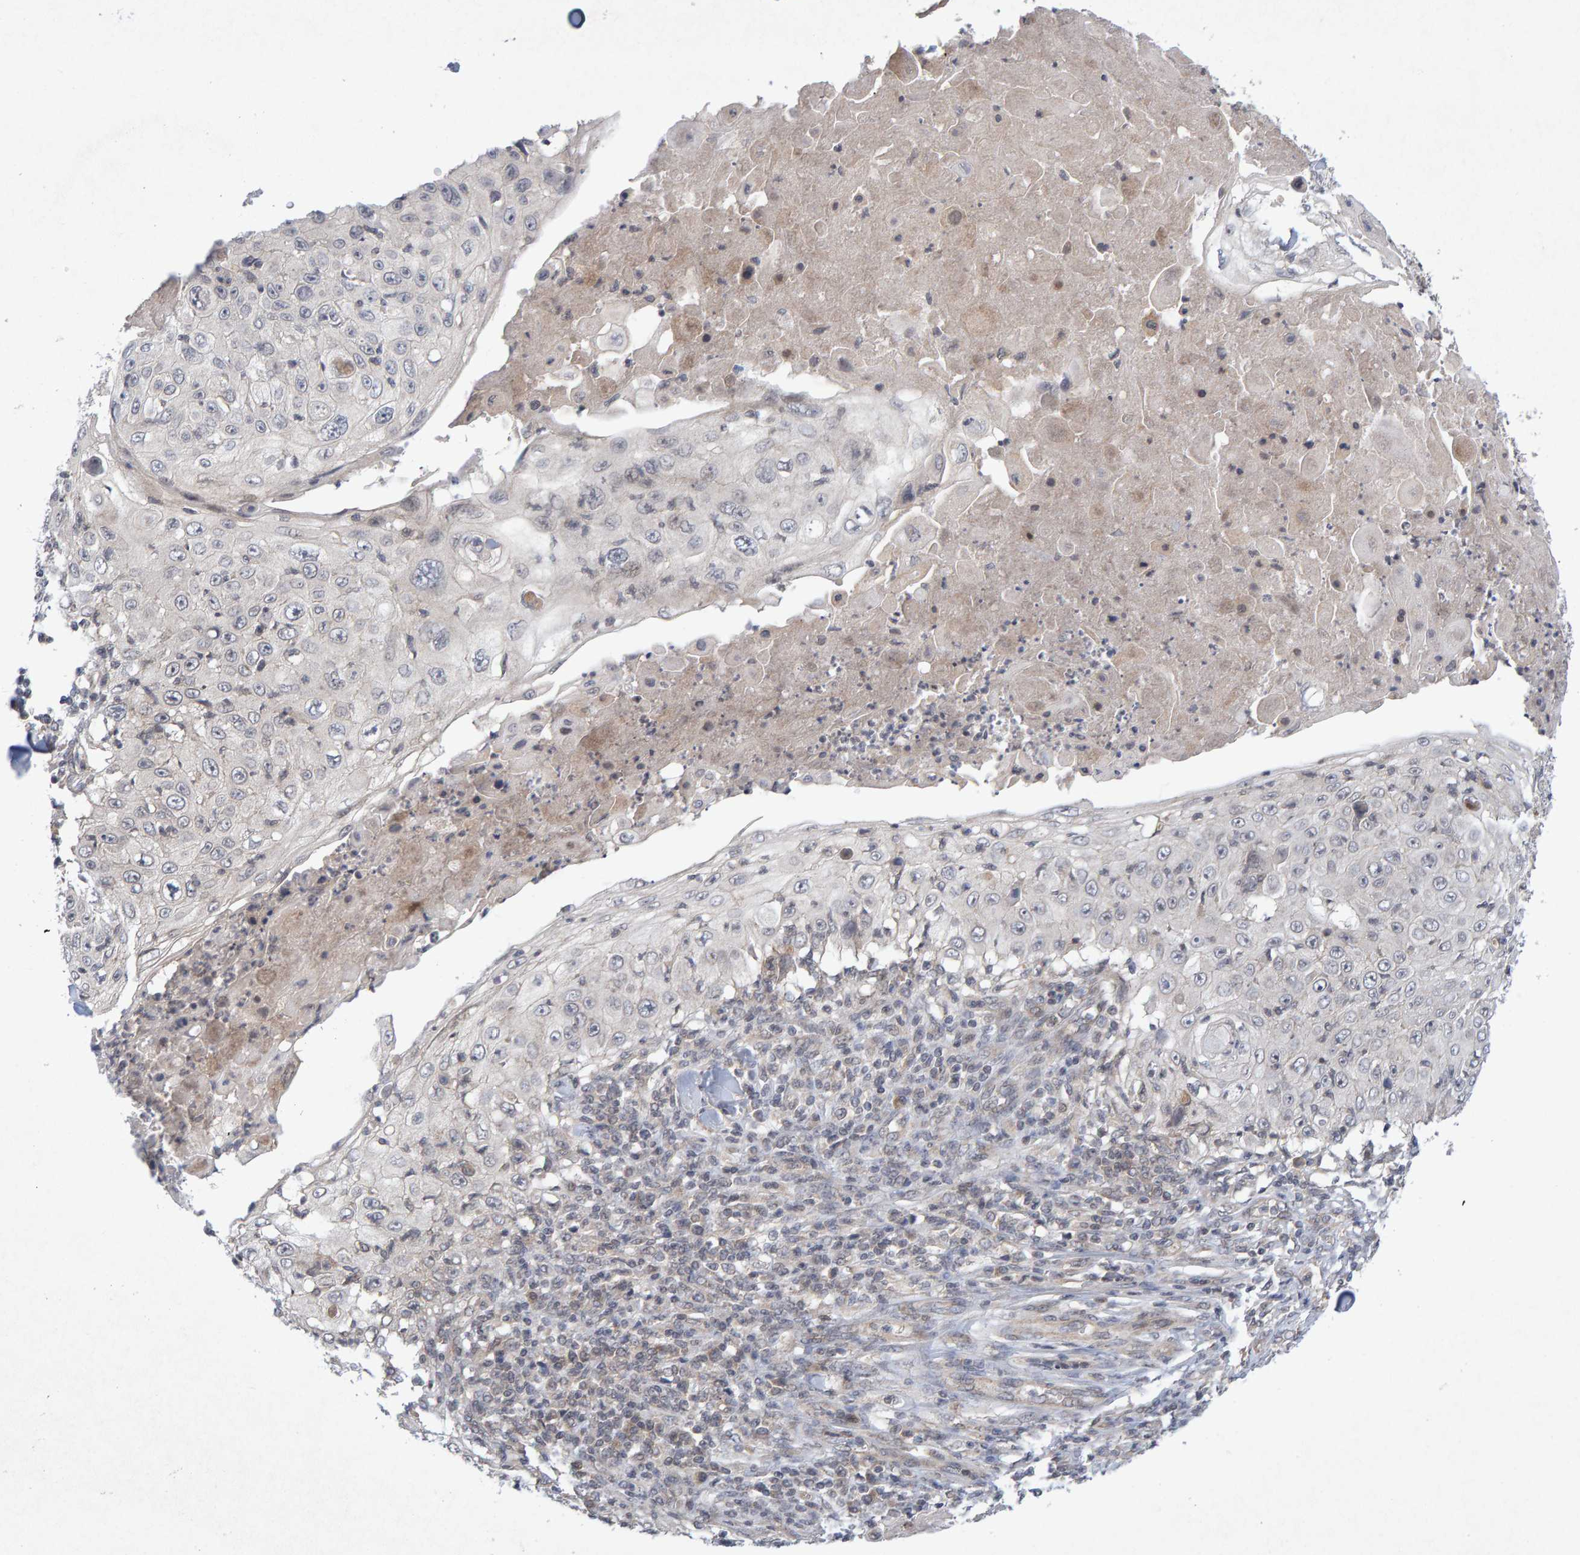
{"staining": {"intensity": "negative", "quantity": "none", "location": "none"}, "tissue": "skin cancer", "cell_type": "Tumor cells", "image_type": "cancer", "snomed": [{"axis": "morphology", "description": "Squamous cell carcinoma, NOS"}, {"axis": "topography", "description": "Skin"}], "caption": "Immunohistochemistry histopathology image of human skin squamous cell carcinoma stained for a protein (brown), which exhibits no positivity in tumor cells.", "gene": "CDH2", "patient": {"sex": "male", "age": 86}}